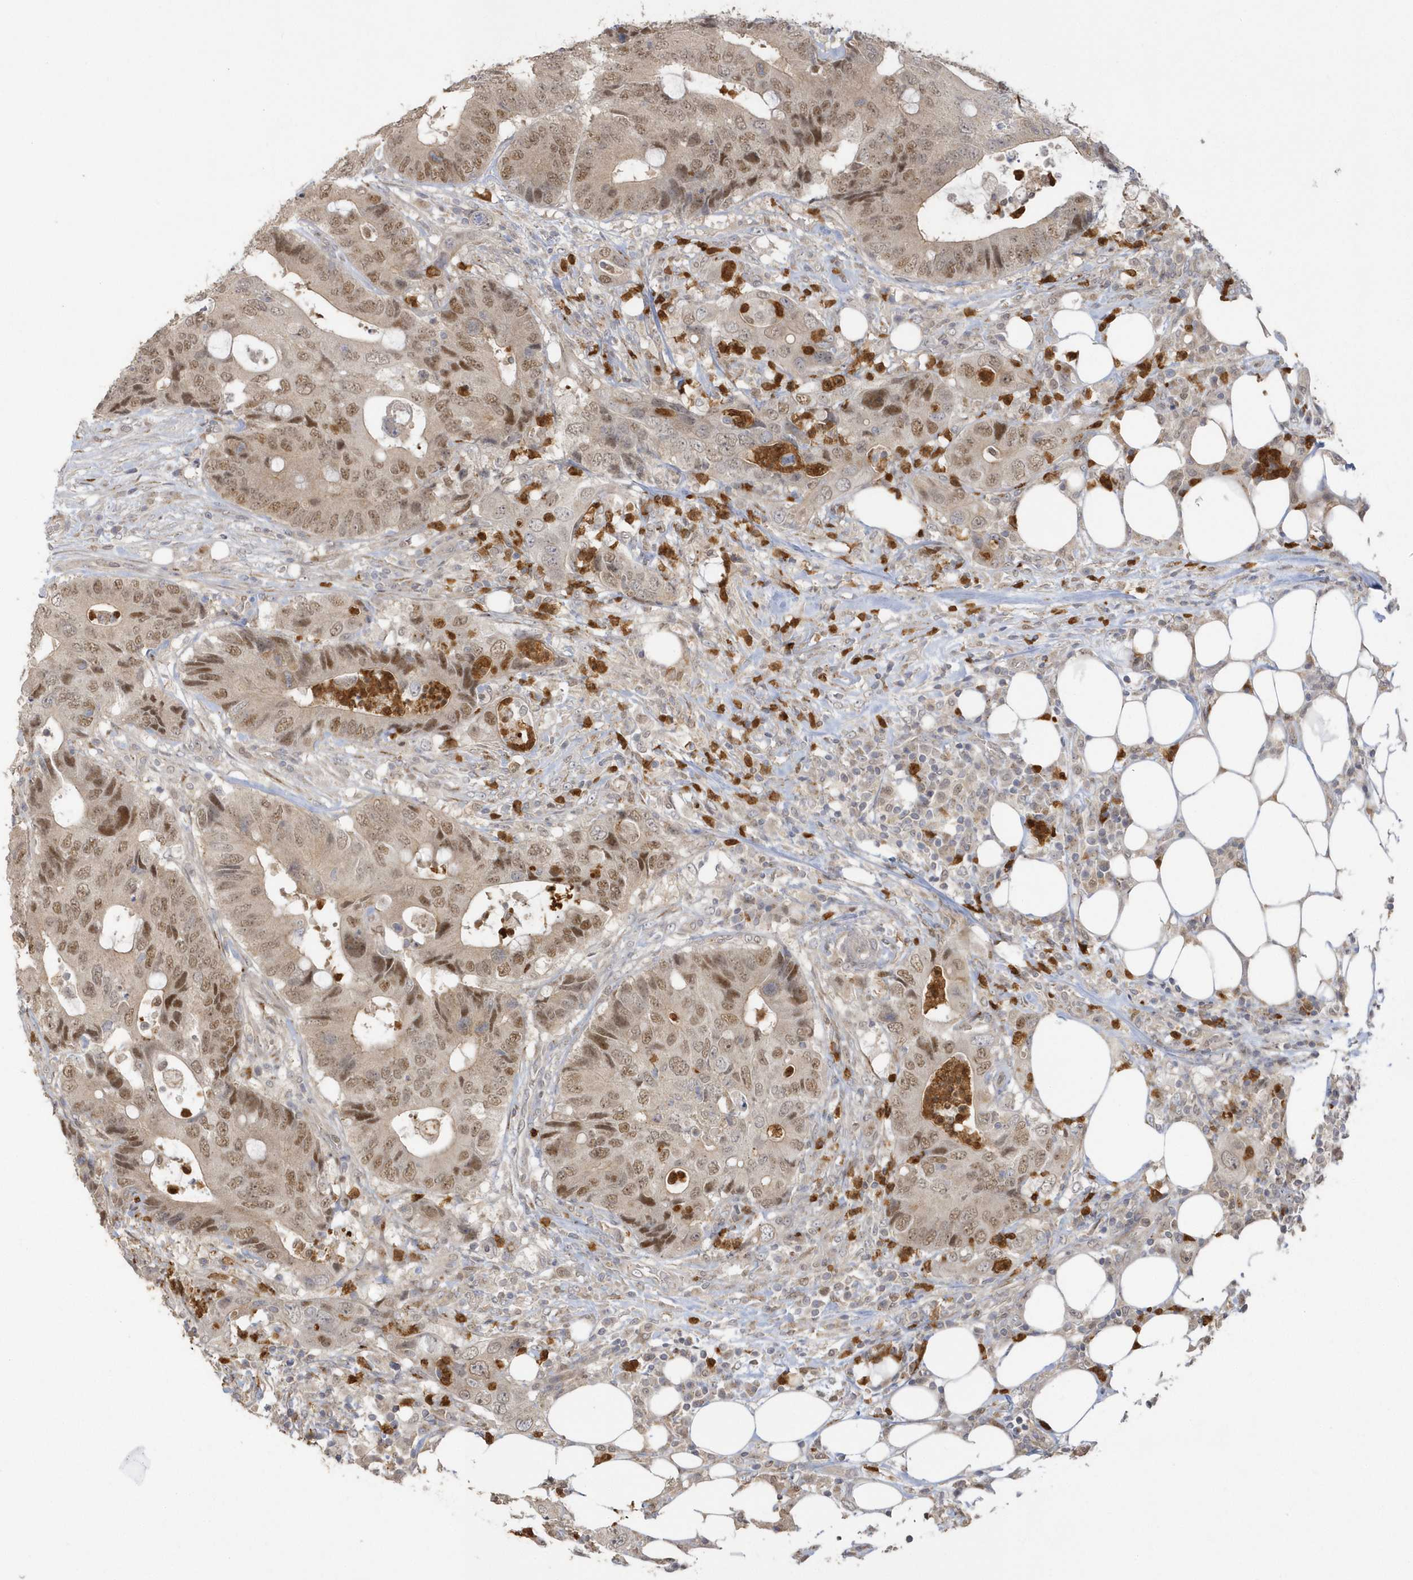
{"staining": {"intensity": "moderate", "quantity": ">75%", "location": "nuclear"}, "tissue": "colorectal cancer", "cell_type": "Tumor cells", "image_type": "cancer", "snomed": [{"axis": "morphology", "description": "Adenocarcinoma, NOS"}, {"axis": "topography", "description": "Colon"}], "caption": "A photomicrograph of human colorectal adenocarcinoma stained for a protein shows moderate nuclear brown staining in tumor cells. (DAB (3,3'-diaminobenzidine) = brown stain, brightfield microscopy at high magnification).", "gene": "NAF1", "patient": {"sex": "male", "age": 71}}